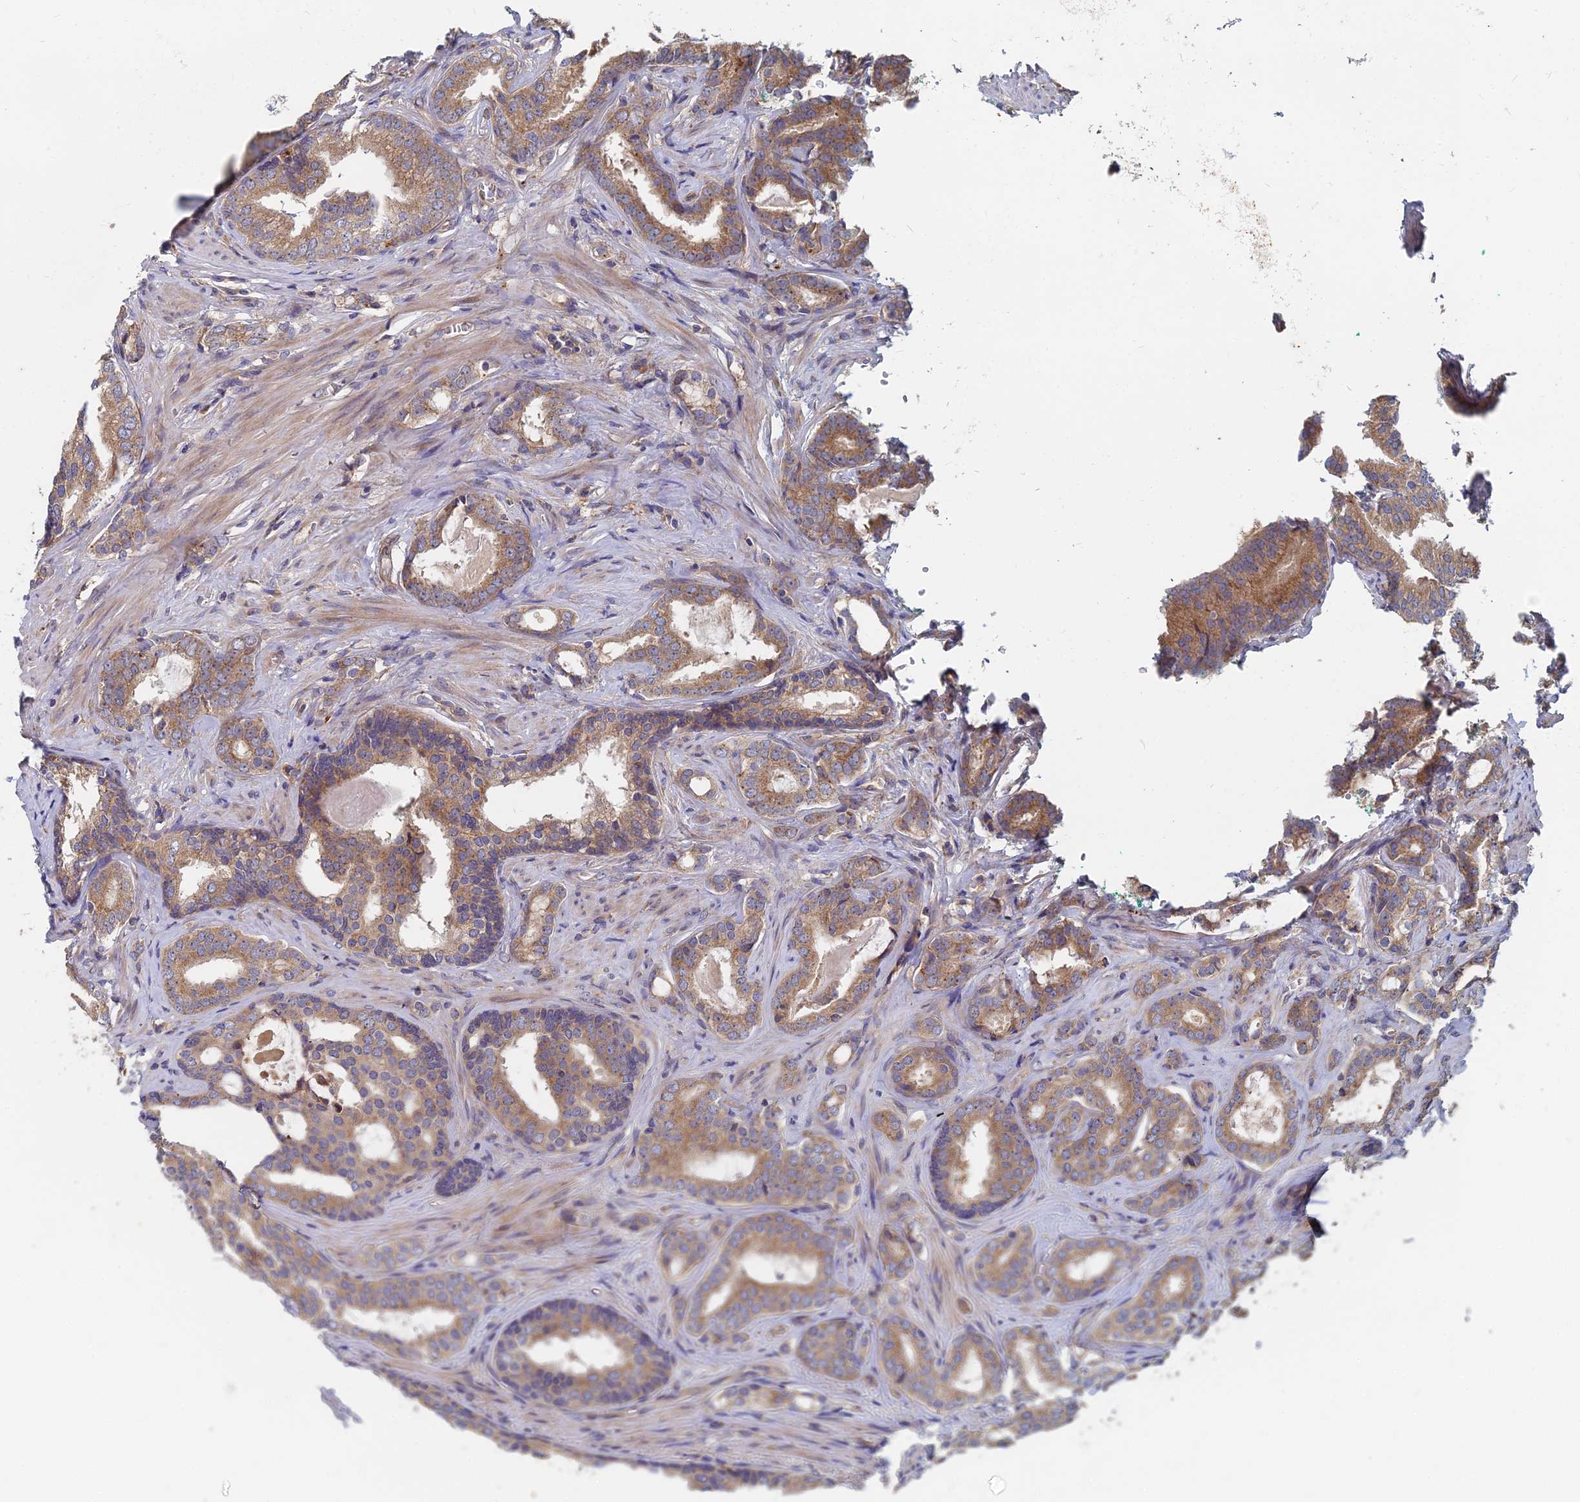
{"staining": {"intensity": "moderate", "quantity": ">75%", "location": "cytoplasmic/membranous"}, "tissue": "prostate cancer", "cell_type": "Tumor cells", "image_type": "cancer", "snomed": [{"axis": "morphology", "description": "Adenocarcinoma, High grade"}, {"axis": "topography", "description": "Prostate"}], "caption": "This micrograph demonstrates immunohistochemistry (IHC) staining of human prostate cancer (adenocarcinoma (high-grade)), with medium moderate cytoplasmic/membranous staining in approximately >75% of tumor cells.", "gene": "CCZ1", "patient": {"sex": "male", "age": 63}}